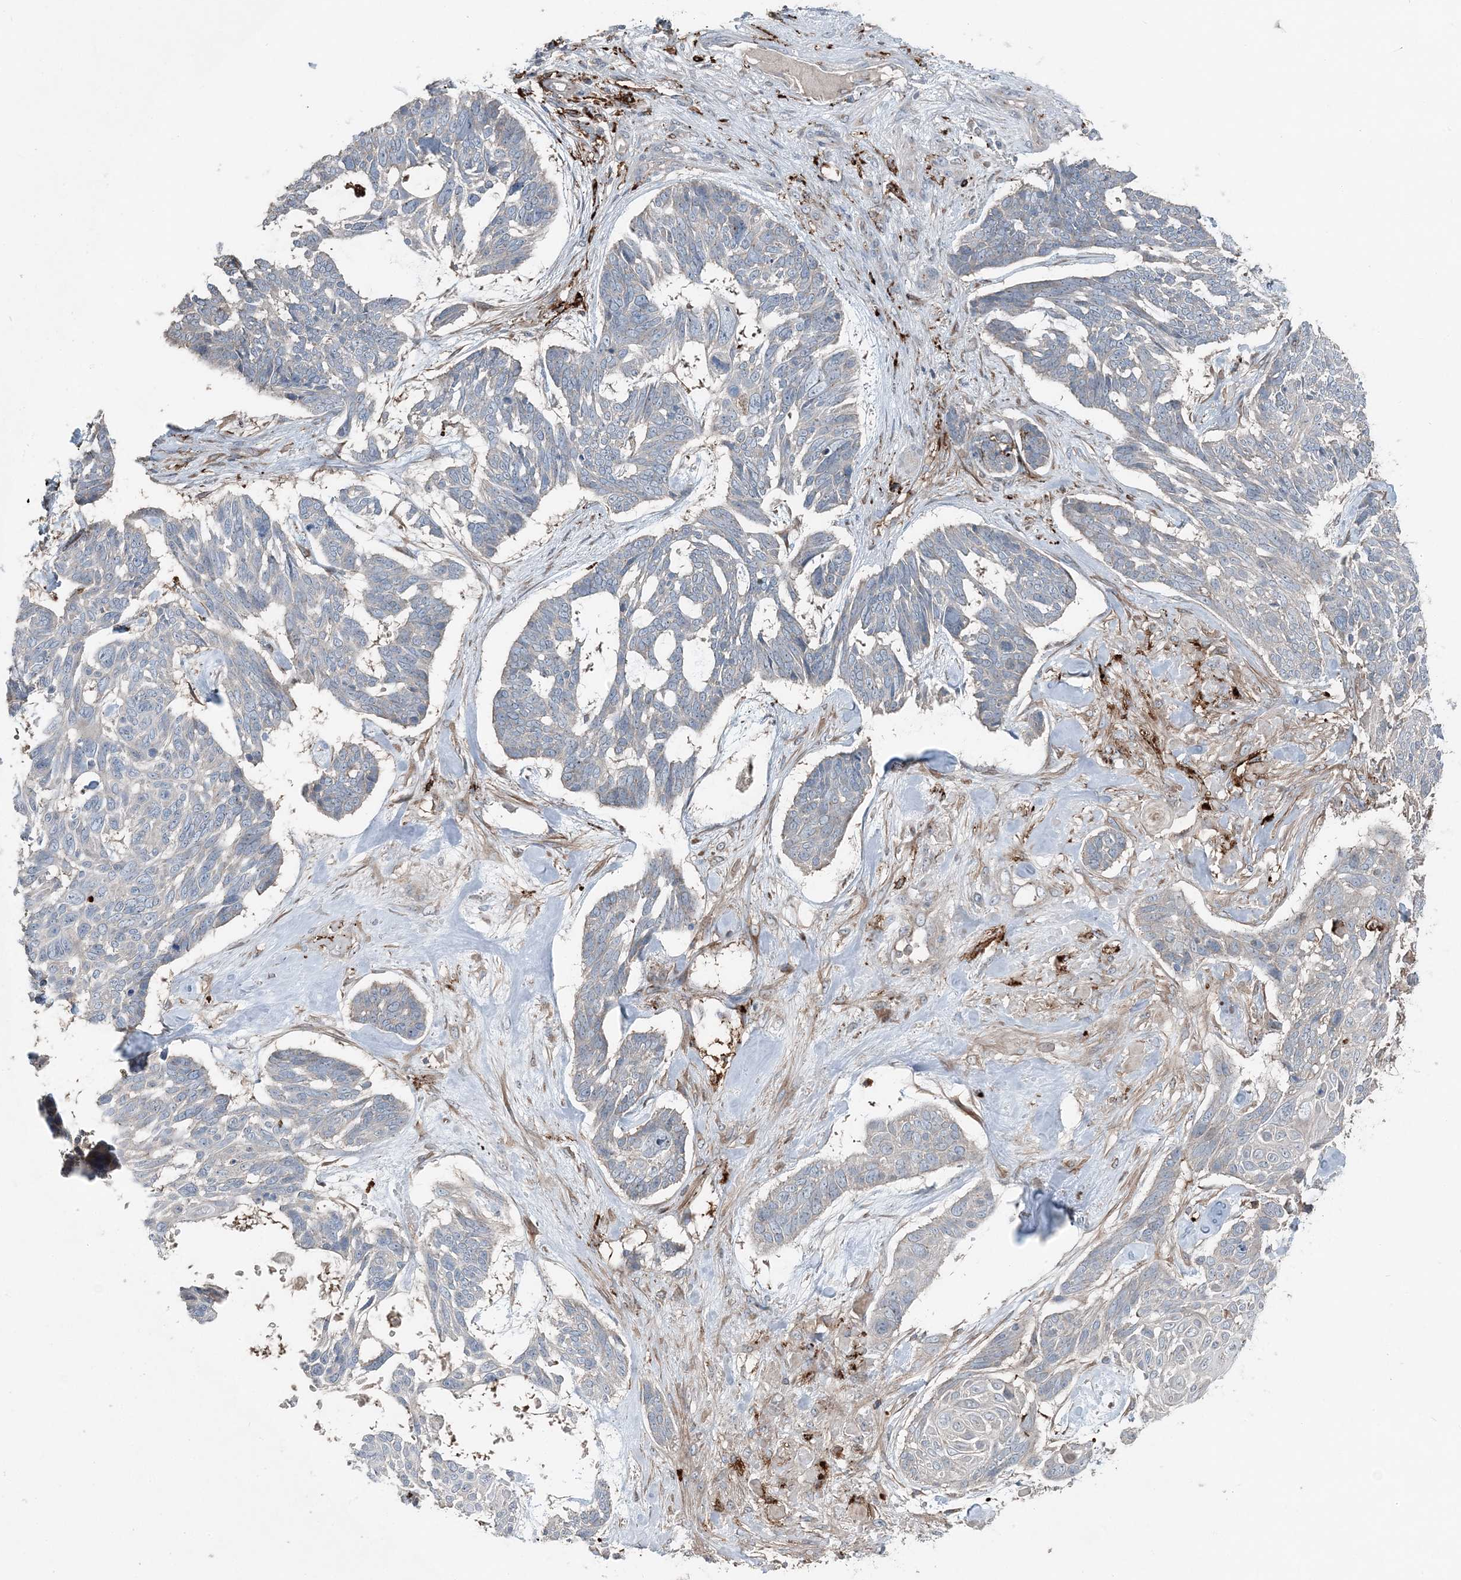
{"staining": {"intensity": "negative", "quantity": "none", "location": "none"}, "tissue": "skin cancer", "cell_type": "Tumor cells", "image_type": "cancer", "snomed": [{"axis": "morphology", "description": "Basal cell carcinoma"}, {"axis": "topography", "description": "Skin"}], "caption": "Immunohistochemistry histopathology image of neoplastic tissue: human skin cancer stained with DAB displays no significant protein staining in tumor cells.", "gene": "KY", "patient": {"sex": "male", "age": 88}}